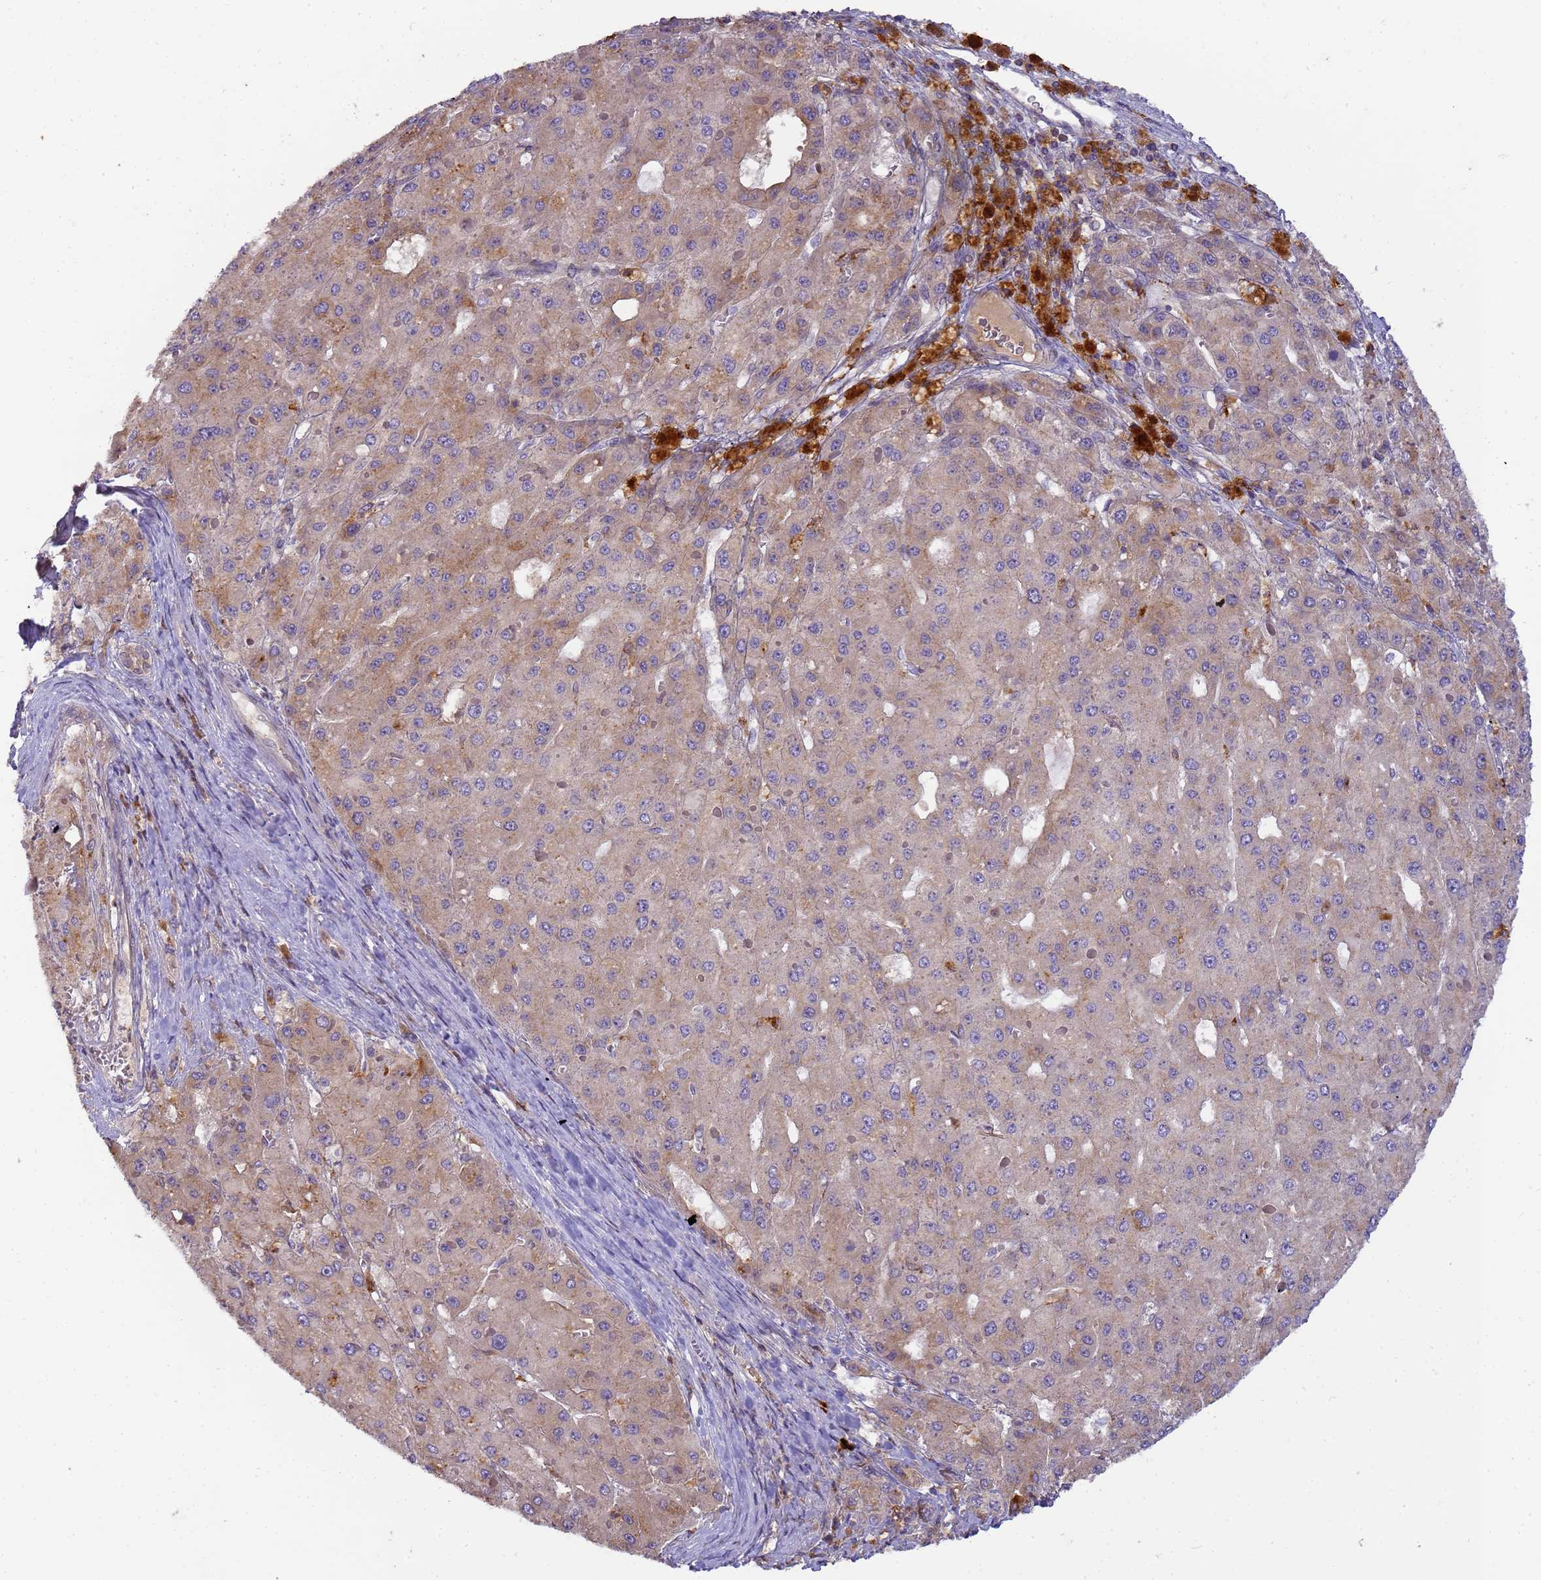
{"staining": {"intensity": "moderate", "quantity": "25%-75%", "location": "cytoplasmic/membranous"}, "tissue": "liver cancer", "cell_type": "Tumor cells", "image_type": "cancer", "snomed": [{"axis": "morphology", "description": "Carcinoma, Hepatocellular, NOS"}, {"axis": "topography", "description": "Liver"}], "caption": "Hepatocellular carcinoma (liver) stained for a protein (brown) exhibits moderate cytoplasmic/membranous positive staining in approximately 25%-75% of tumor cells.", "gene": "M6PR", "patient": {"sex": "female", "age": 73}}